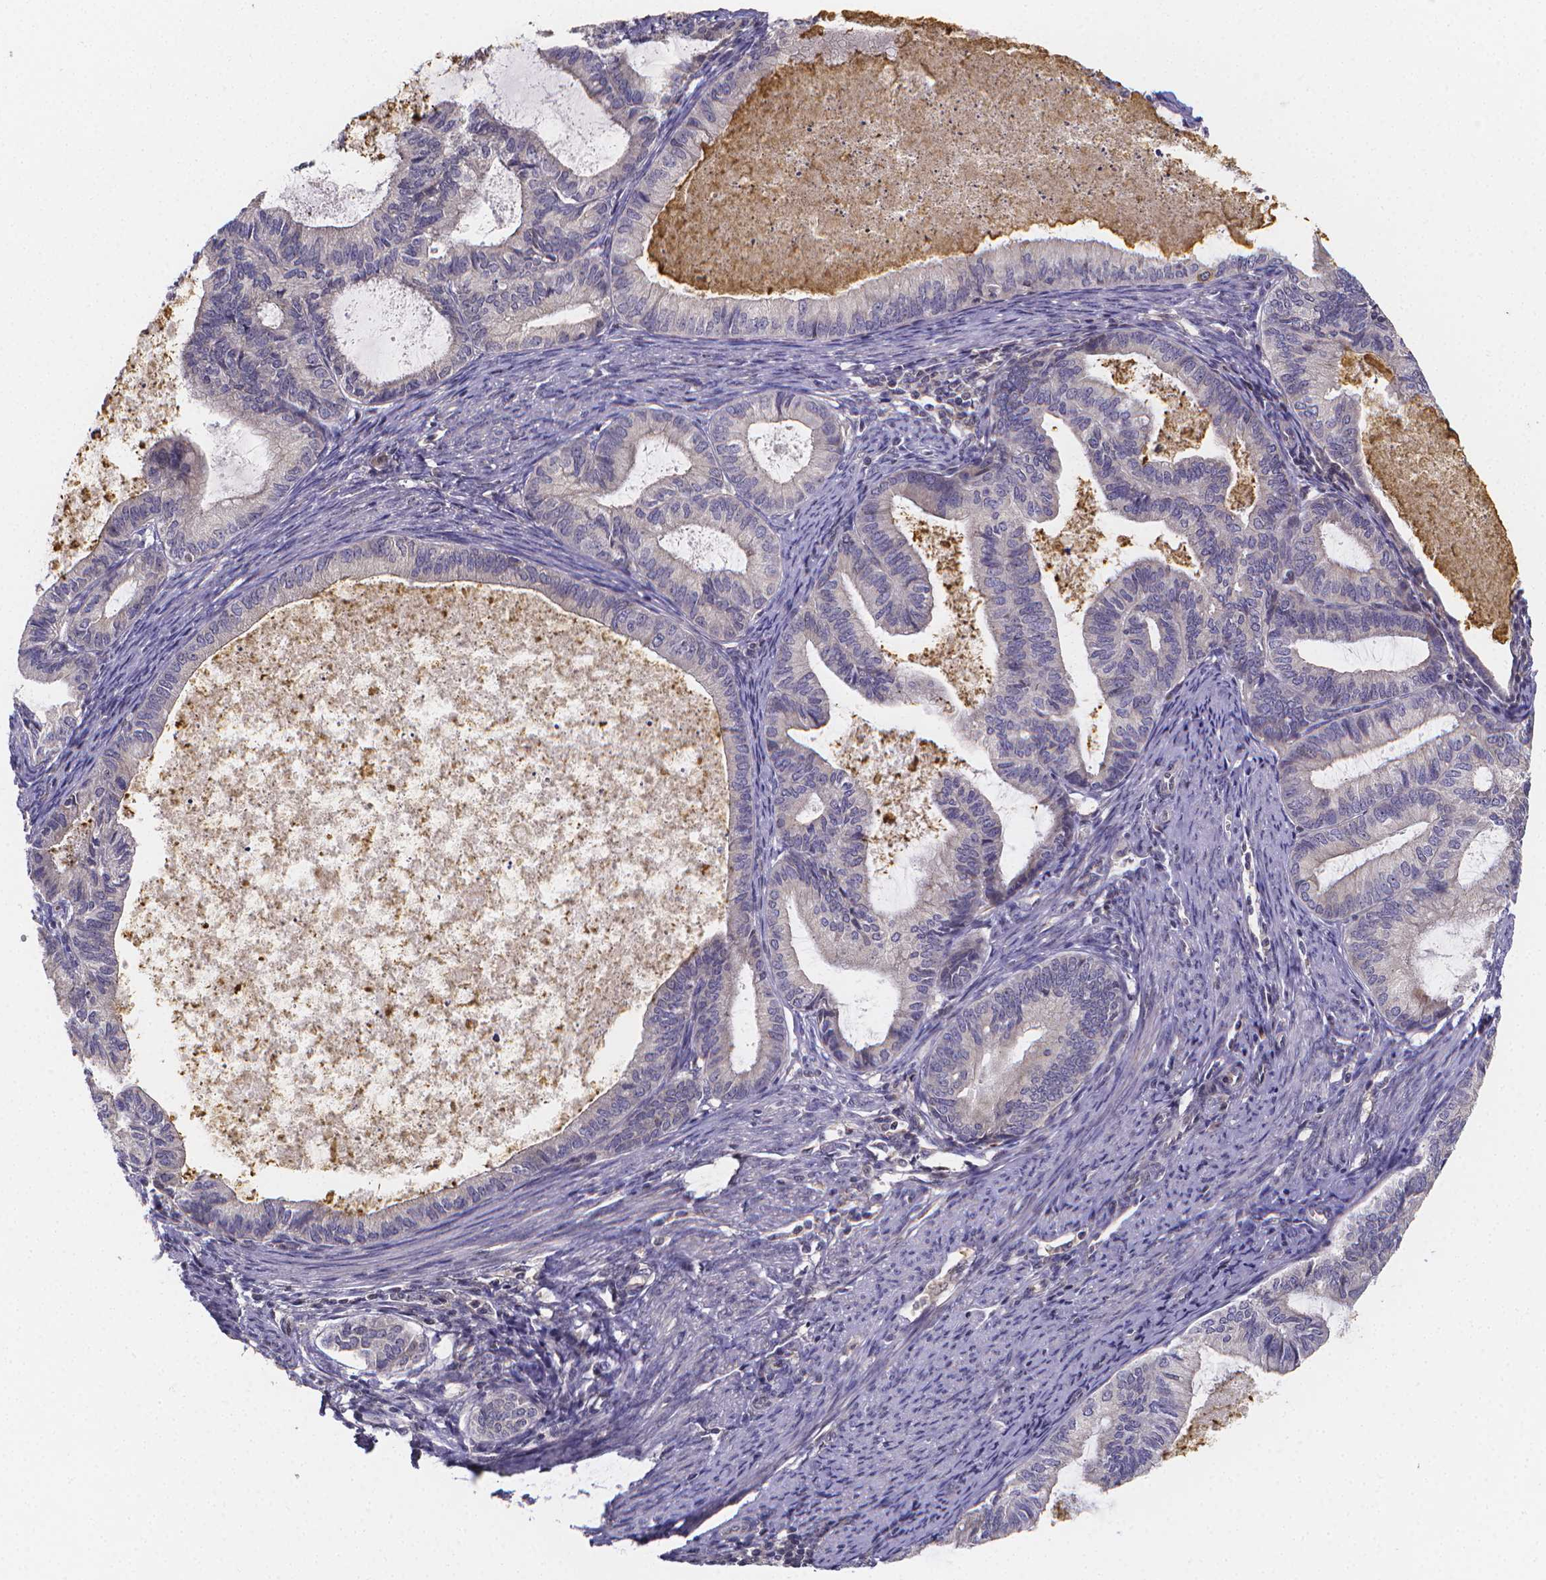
{"staining": {"intensity": "negative", "quantity": "none", "location": "none"}, "tissue": "endometrial cancer", "cell_type": "Tumor cells", "image_type": "cancer", "snomed": [{"axis": "morphology", "description": "Adenocarcinoma, NOS"}, {"axis": "topography", "description": "Endometrium"}], "caption": "Tumor cells are negative for protein expression in human endometrial adenocarcinoma.", "gene": "PAH", "patient": {"sex": "female", "age": 86}}